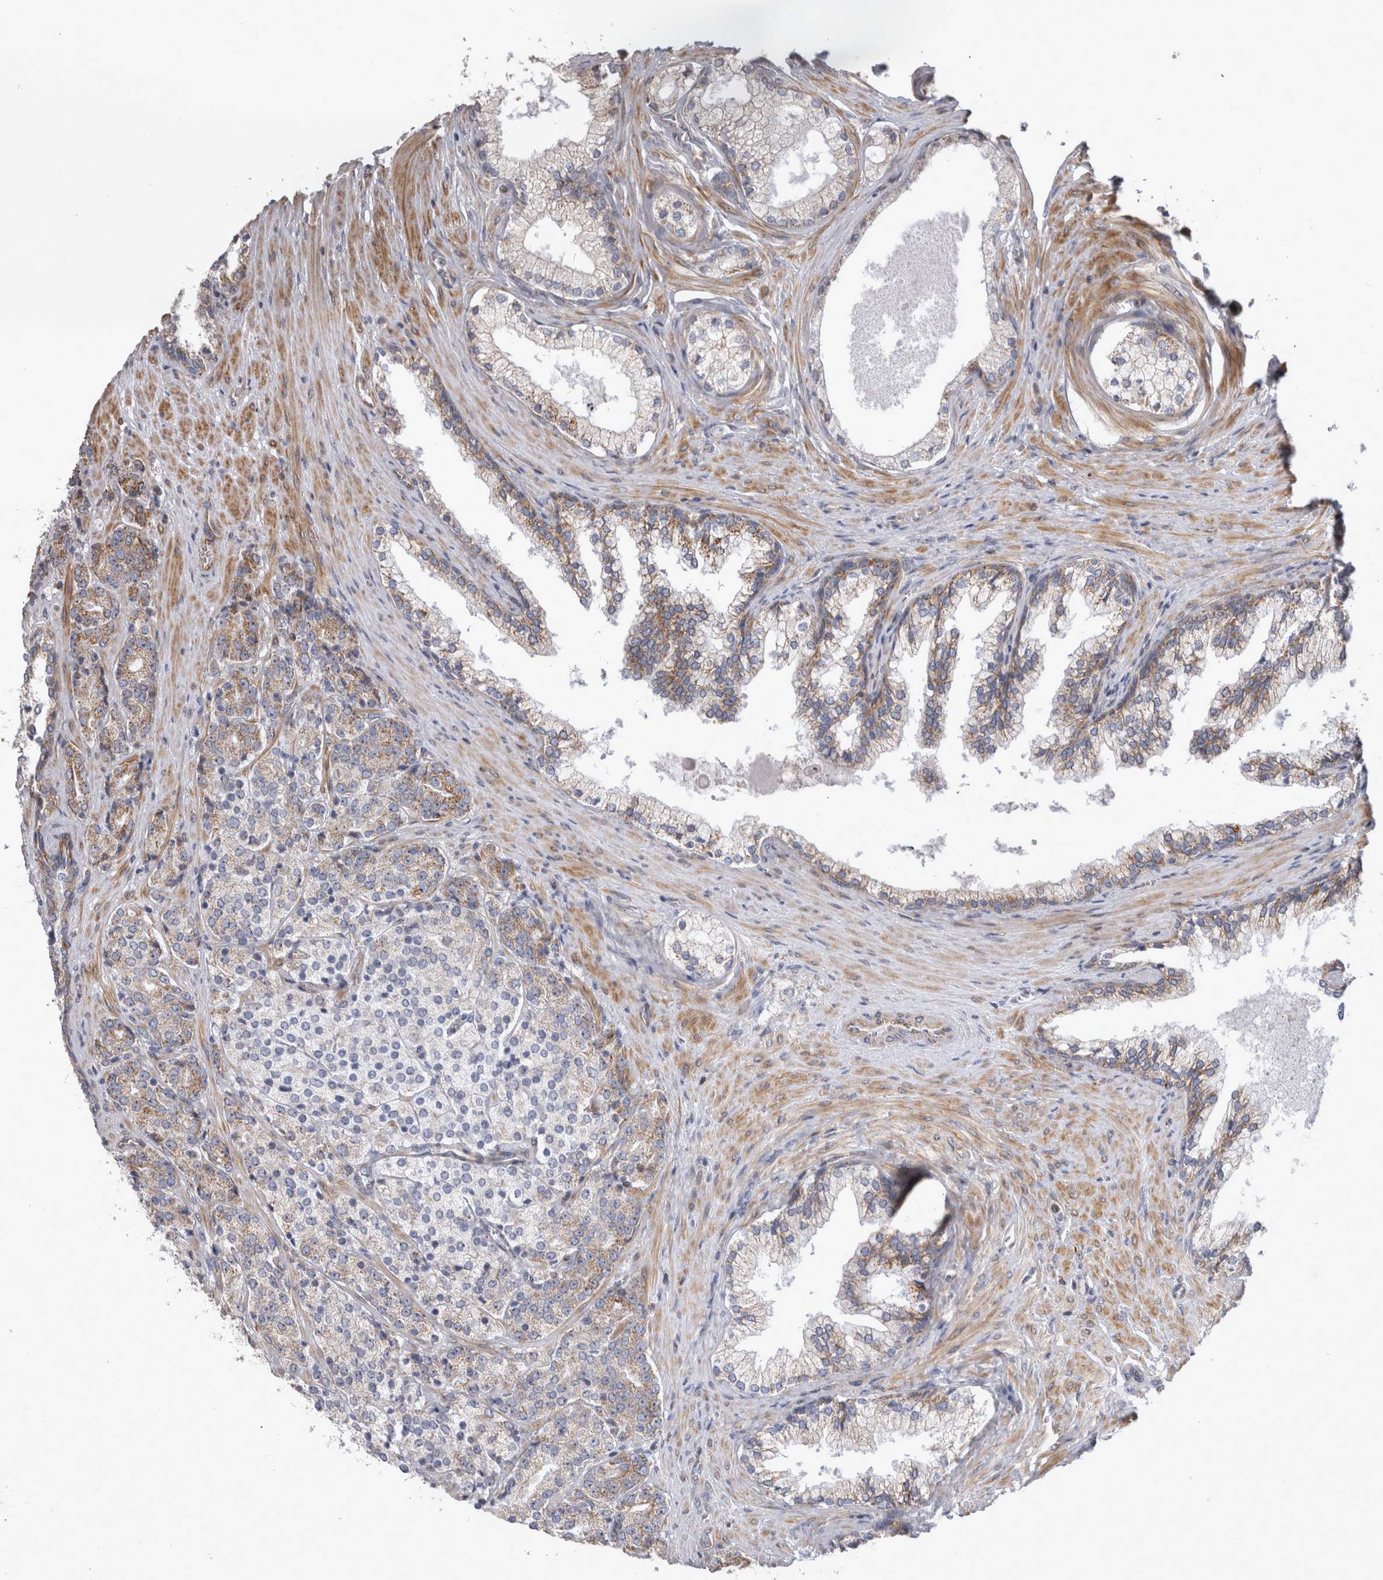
{"staining": {"intensity": "moderate", "quantity": "<25%", "location": "cytoplasmic/membranous"}, "tissue": "prostate cancer", "cell_type": "Tumor cells", "image_type": "cancer", "snomed": [{"axis": "morphology", "description": "Adenocarcinoma, High grade"}, {"axis": "topography", "description": "Prostate"}], "caption": "This image exhibits prostate adenocarcinoma (high-grade) stained with immunohistochemistry to label a protein in brown. The cytoplasmic/membranous of tumor cells show moderate positivity for the protein. Nuclei are counter-stained blue.", "gene": "TSPOAP1", "patient": {"sex": "male", "age": 71}}